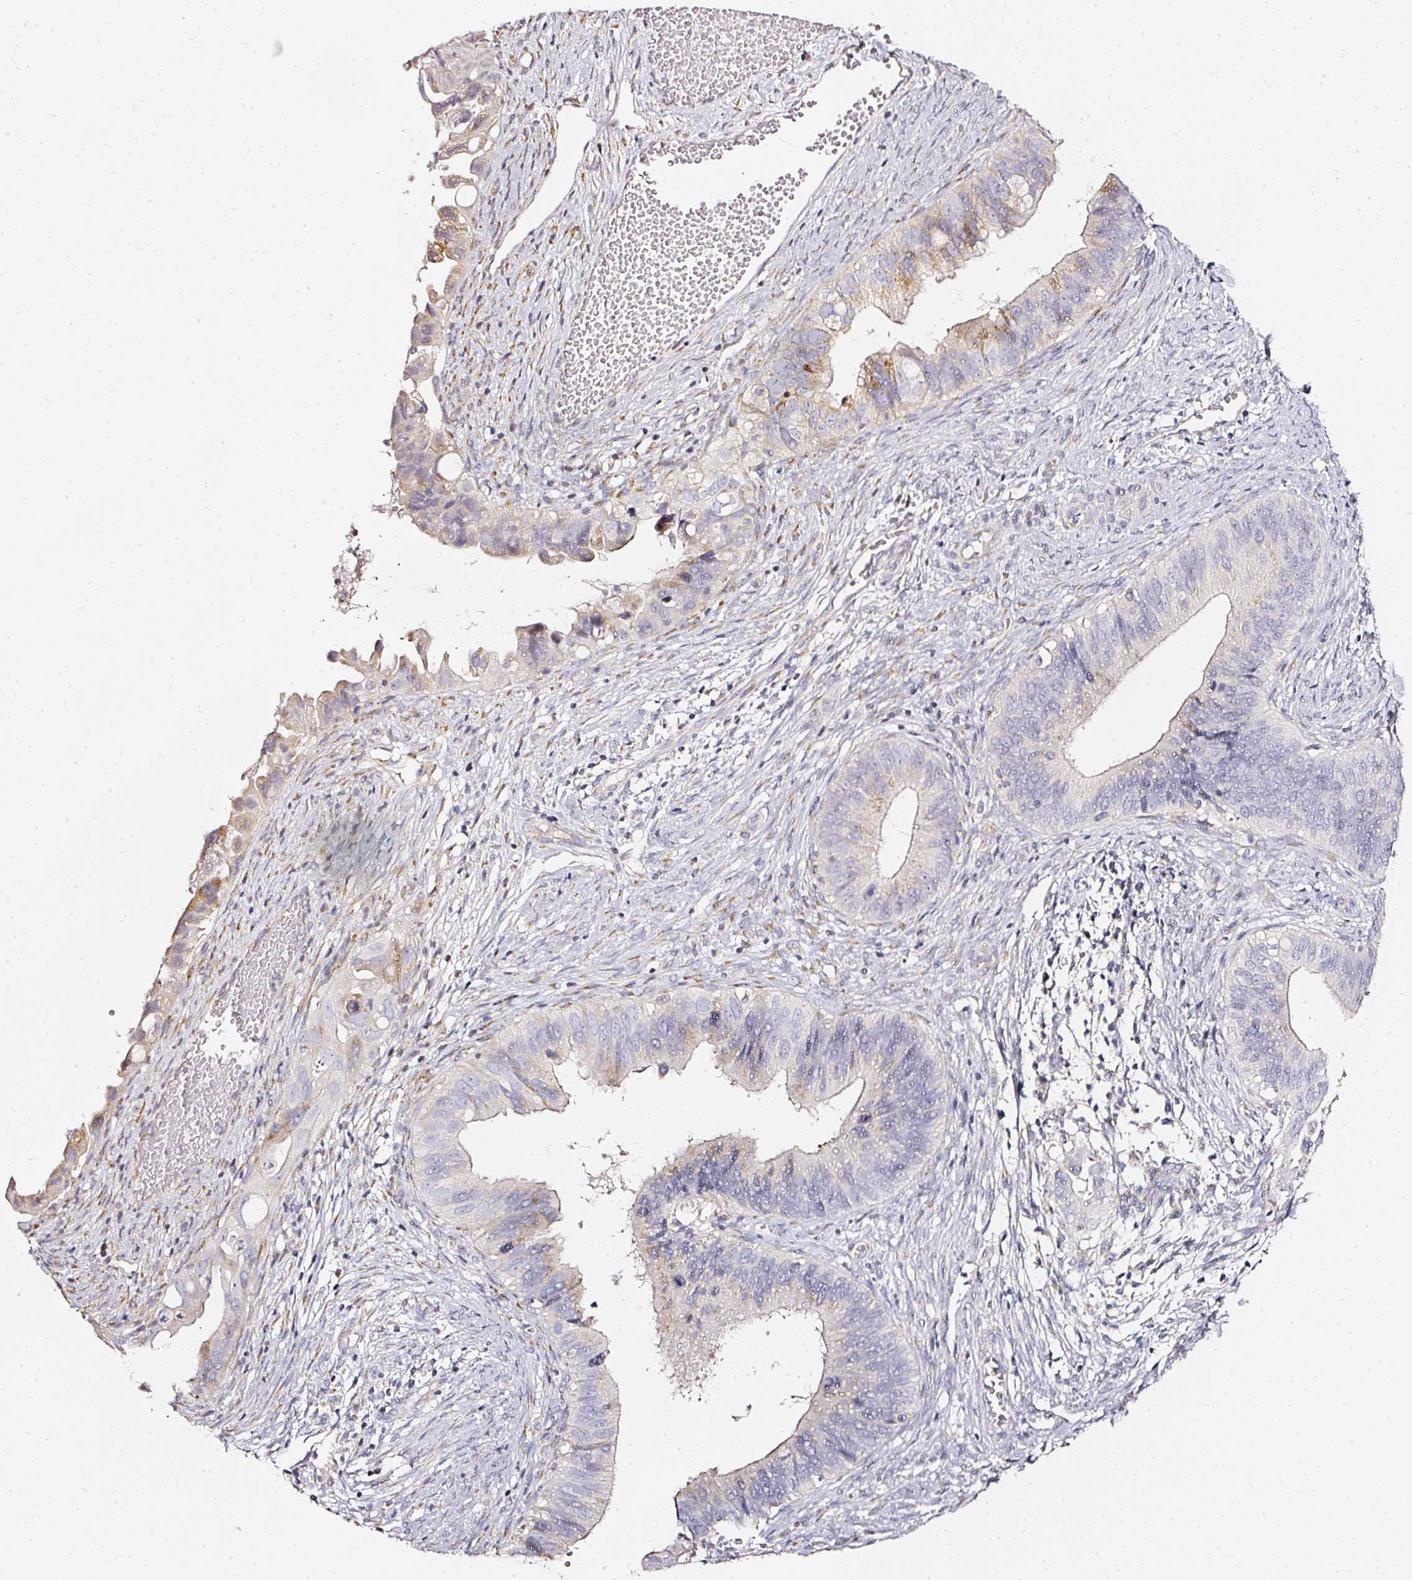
{"staining": {"intensity": "moderate", "quantity": "<25%", "location": "cytoplasmic/membranous"}, "tissue": "cervical cancer", "cell_type": "Tumor cells", "image_type": "cancer", "snomed": [{"axis": "morphology", "description": "Adenocarcinoma, NOS"}, {"axis": "topography", "description": "Cervix"}], "caption": "High-magnification brightfield microscopy of cervical adenocarcinoma stained with DAB (3,3'-diaminobenzidine) (brown) and counterstained with hematoxylin (blue). tumor cells exhibit moderate cytoplasmic/membranous expression is appreciated in approximately<25% of cells.", "gene": "NTRK1", "patient": {"sex": "female", "age": 42}}